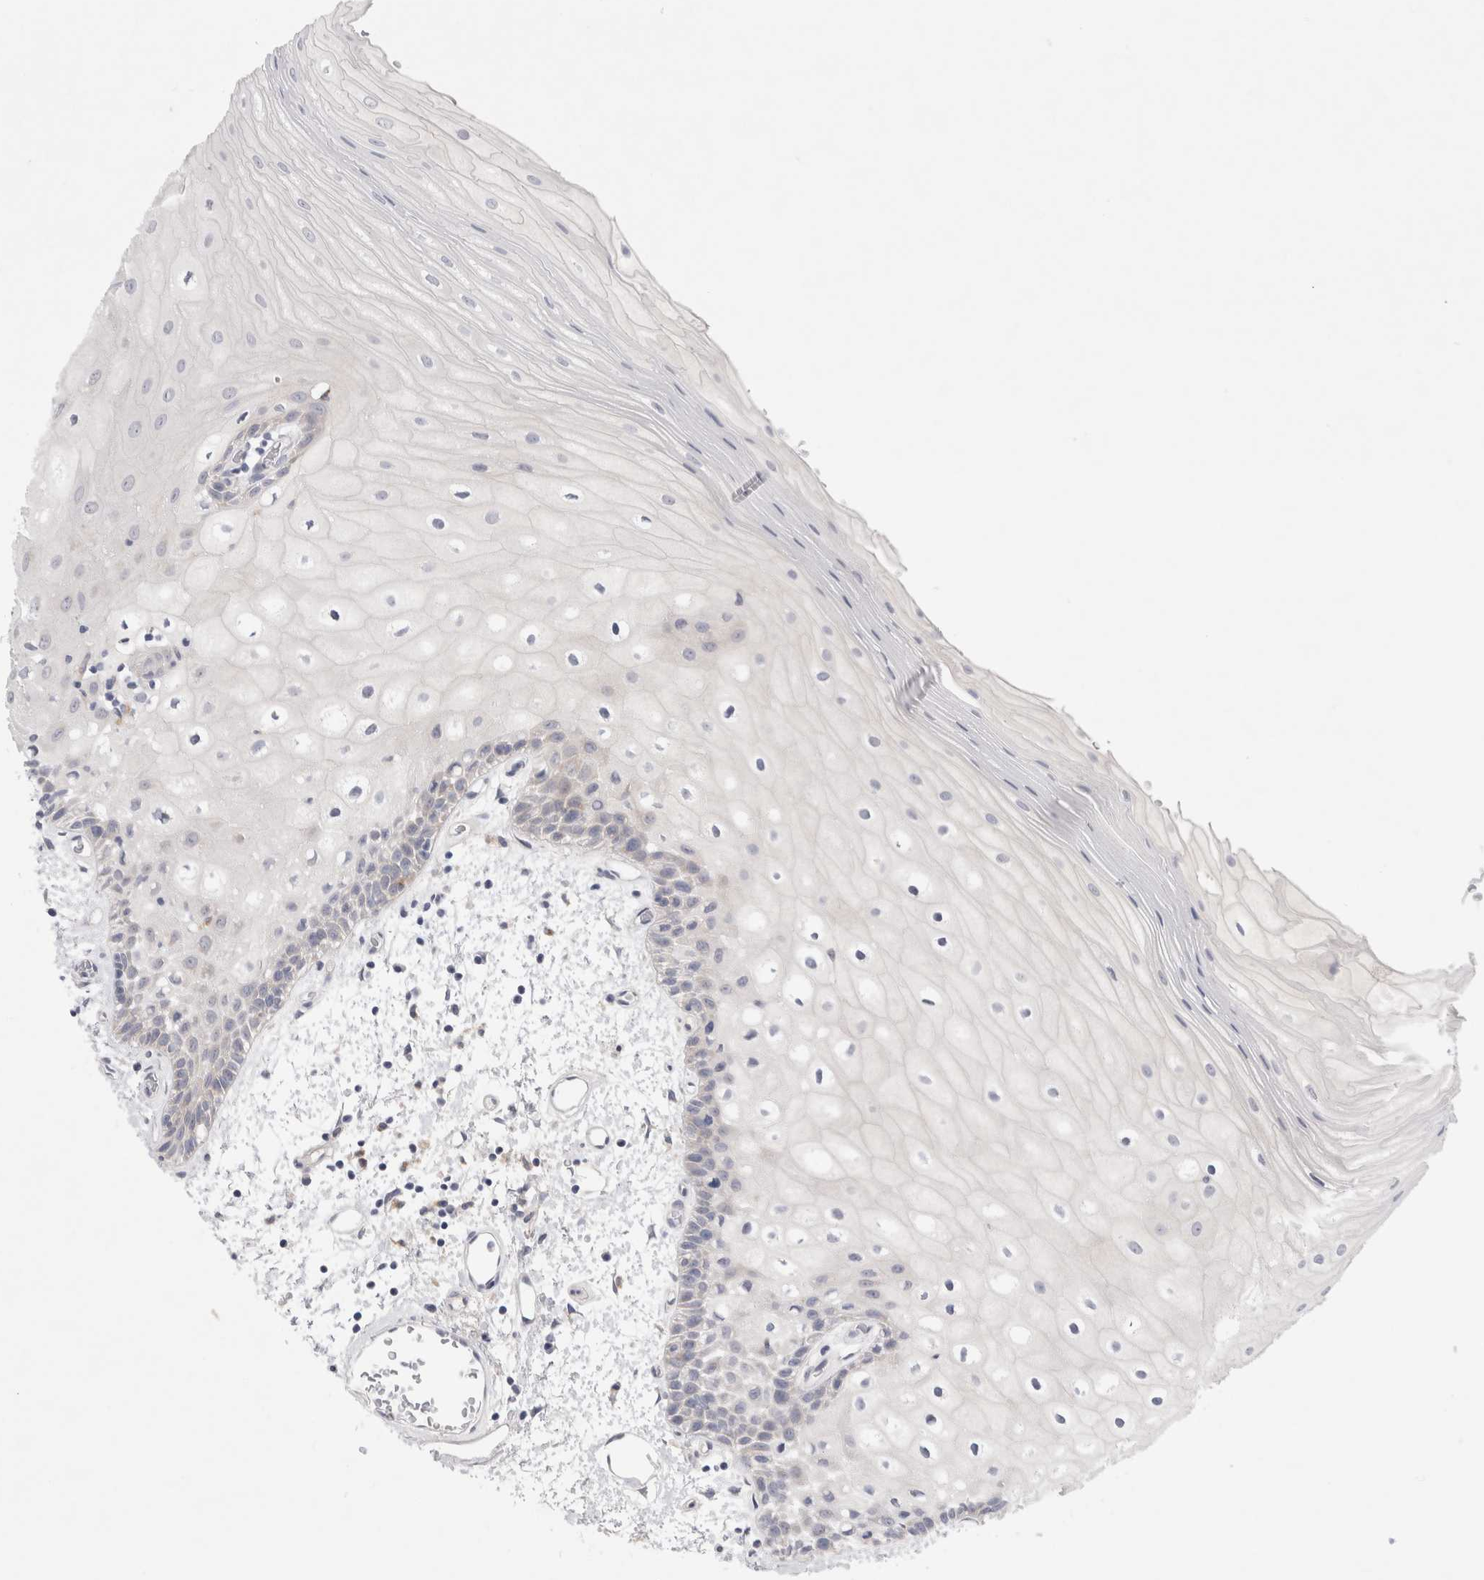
{"staining": {"intensity": "weak", "quantity": "25%-75%", "location": "cytoplasmic/membranous"}, "tissue": "oral mucosa", "cell_type": "Squamous epithelial cells", "image_type": "normal", "snomed": [{"axis": "morphology", "description": "Normal tissue, NOS"}, {"axis": "topography", "description": "Oral tissue"}], "caption": "Weak cytoplasmic/membranous staining for a protein is seen in approximately 25%-75% of squamous epithelial cells of benign oral mucosa using IHC.", "gene": "RBM12B", "patient": {"sex": "male", "age": 52}}